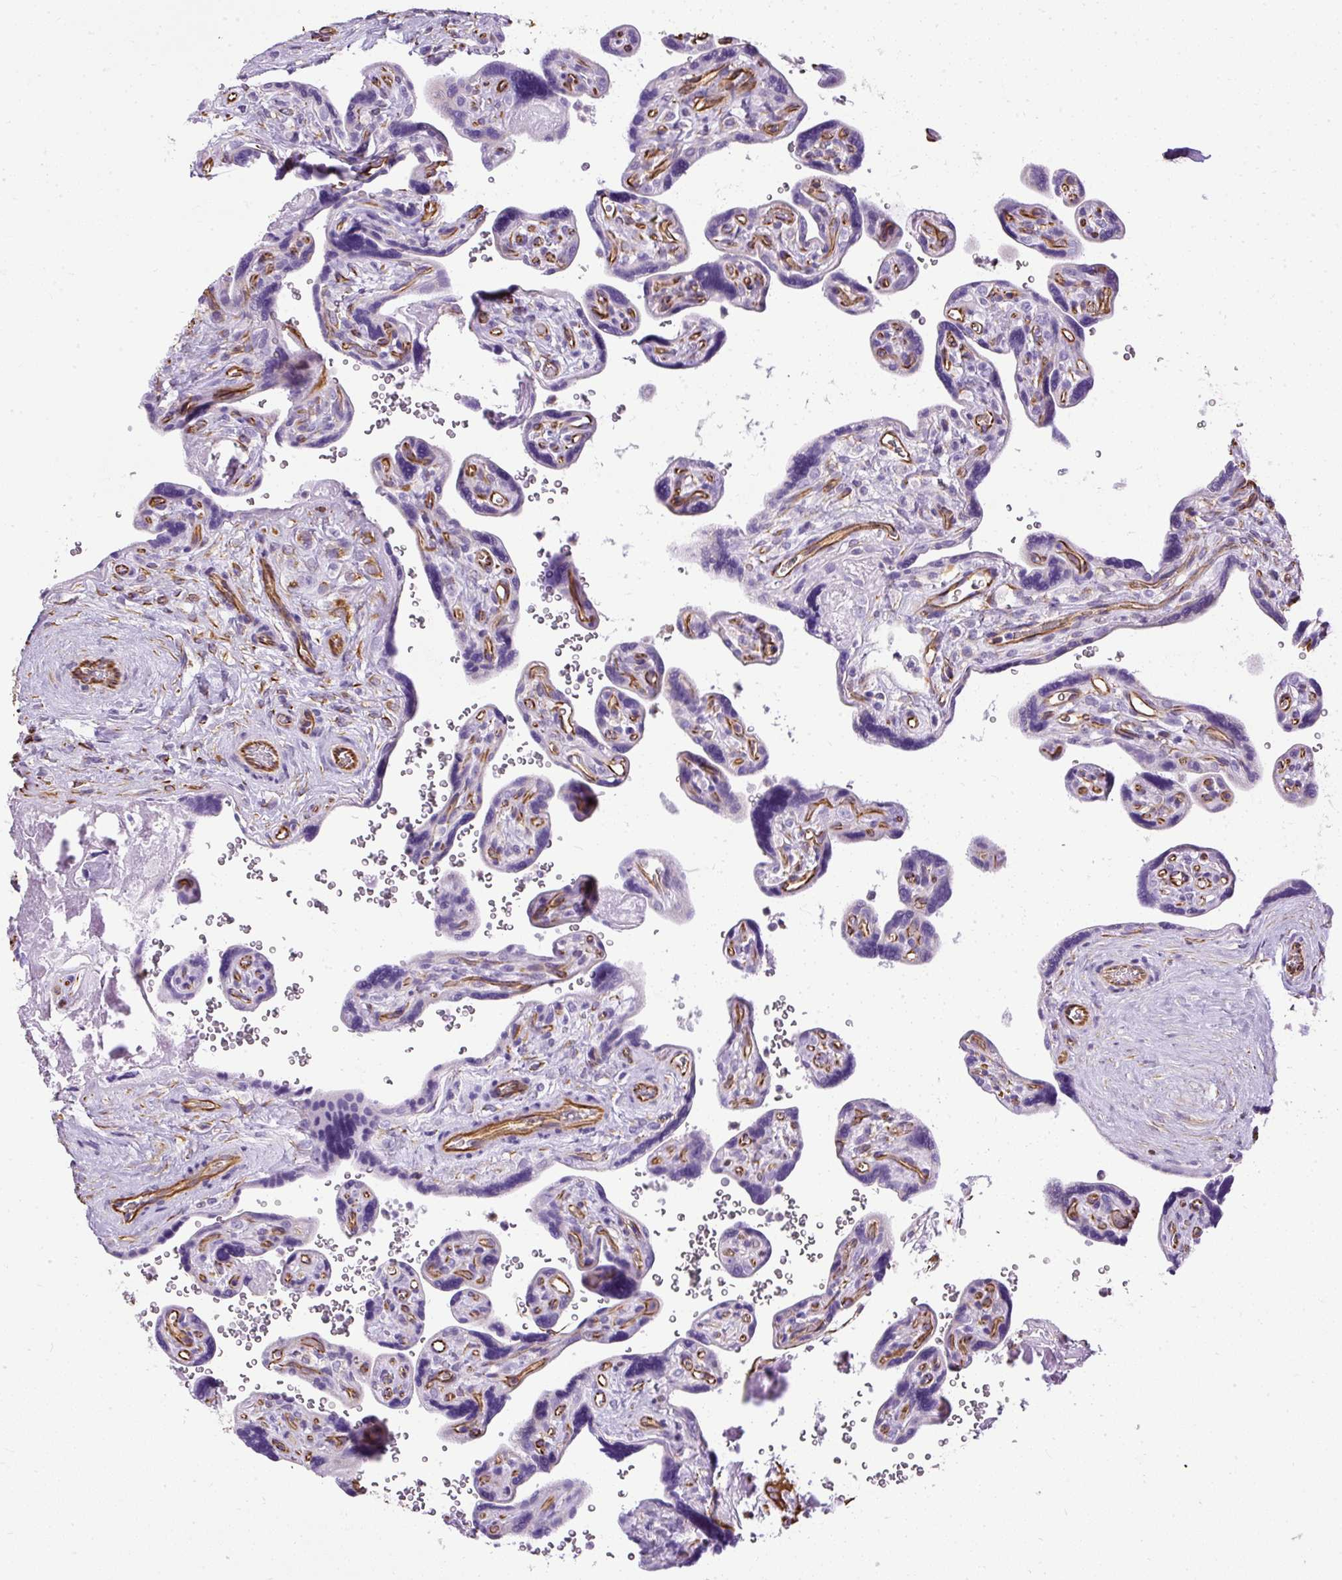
{"staining": {"intensity": "negative", "quantity": "none", "location": "none"}, "tissue": "placenta", "cell_type": "Trophoblastic cells", "image_type": "normal", "snomed": [{"axis": "morphology", "description": "Normal tissue, NOS"}, {"axis": "topography", "description": "Placenta"}], "caption": "DAB (3,3'-diaminobenzidine) immunohistochemical staining of benign placenta exhibits no significant positivity in trophoblastic cells.", "gene": "PLS1", "patient": {"sex": "female", "age": 39}}